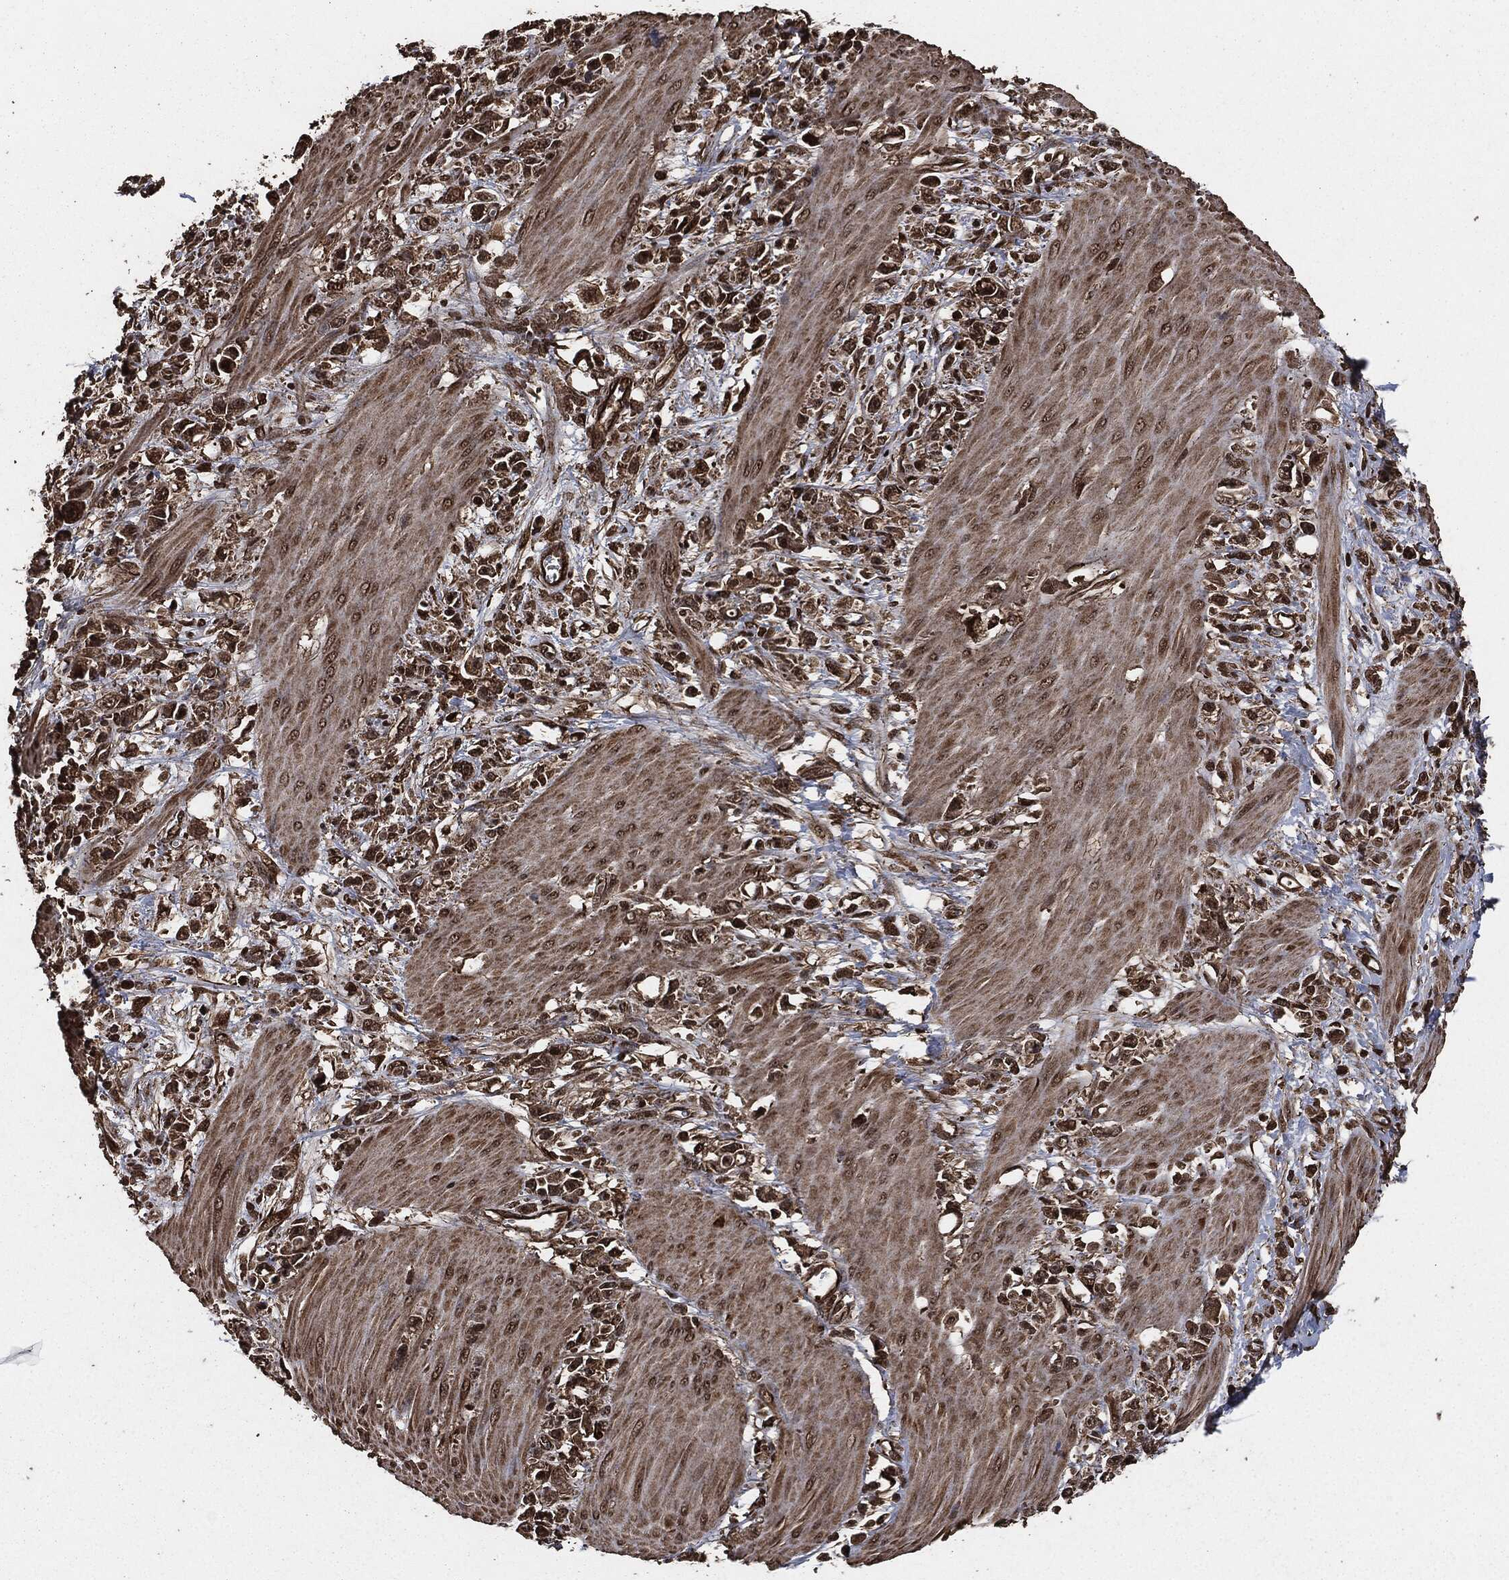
{"staining": {"intensity": "strong", "quantity": "25%-75%", "location": "cytoplasmic/membranous"}, "tissue": "stomach cancer", "cell_type": "Tumor cells", "image_type": "cancer", "snomed": [{"axis": "morphology", "description": "Adenocarcinoma, NOS"}, {"axis": "topography", "description": "Stomach"}], "caption": "This micrograph demonstrates immunohistochemistry staining of stomach cancer (adenocarcinoma), with high strong cytoplasmic/membranous expression in approximately 25%-75% of tumor cells.", "gene": "EGFR", "patient": {"sex": "female", "age": 59}}